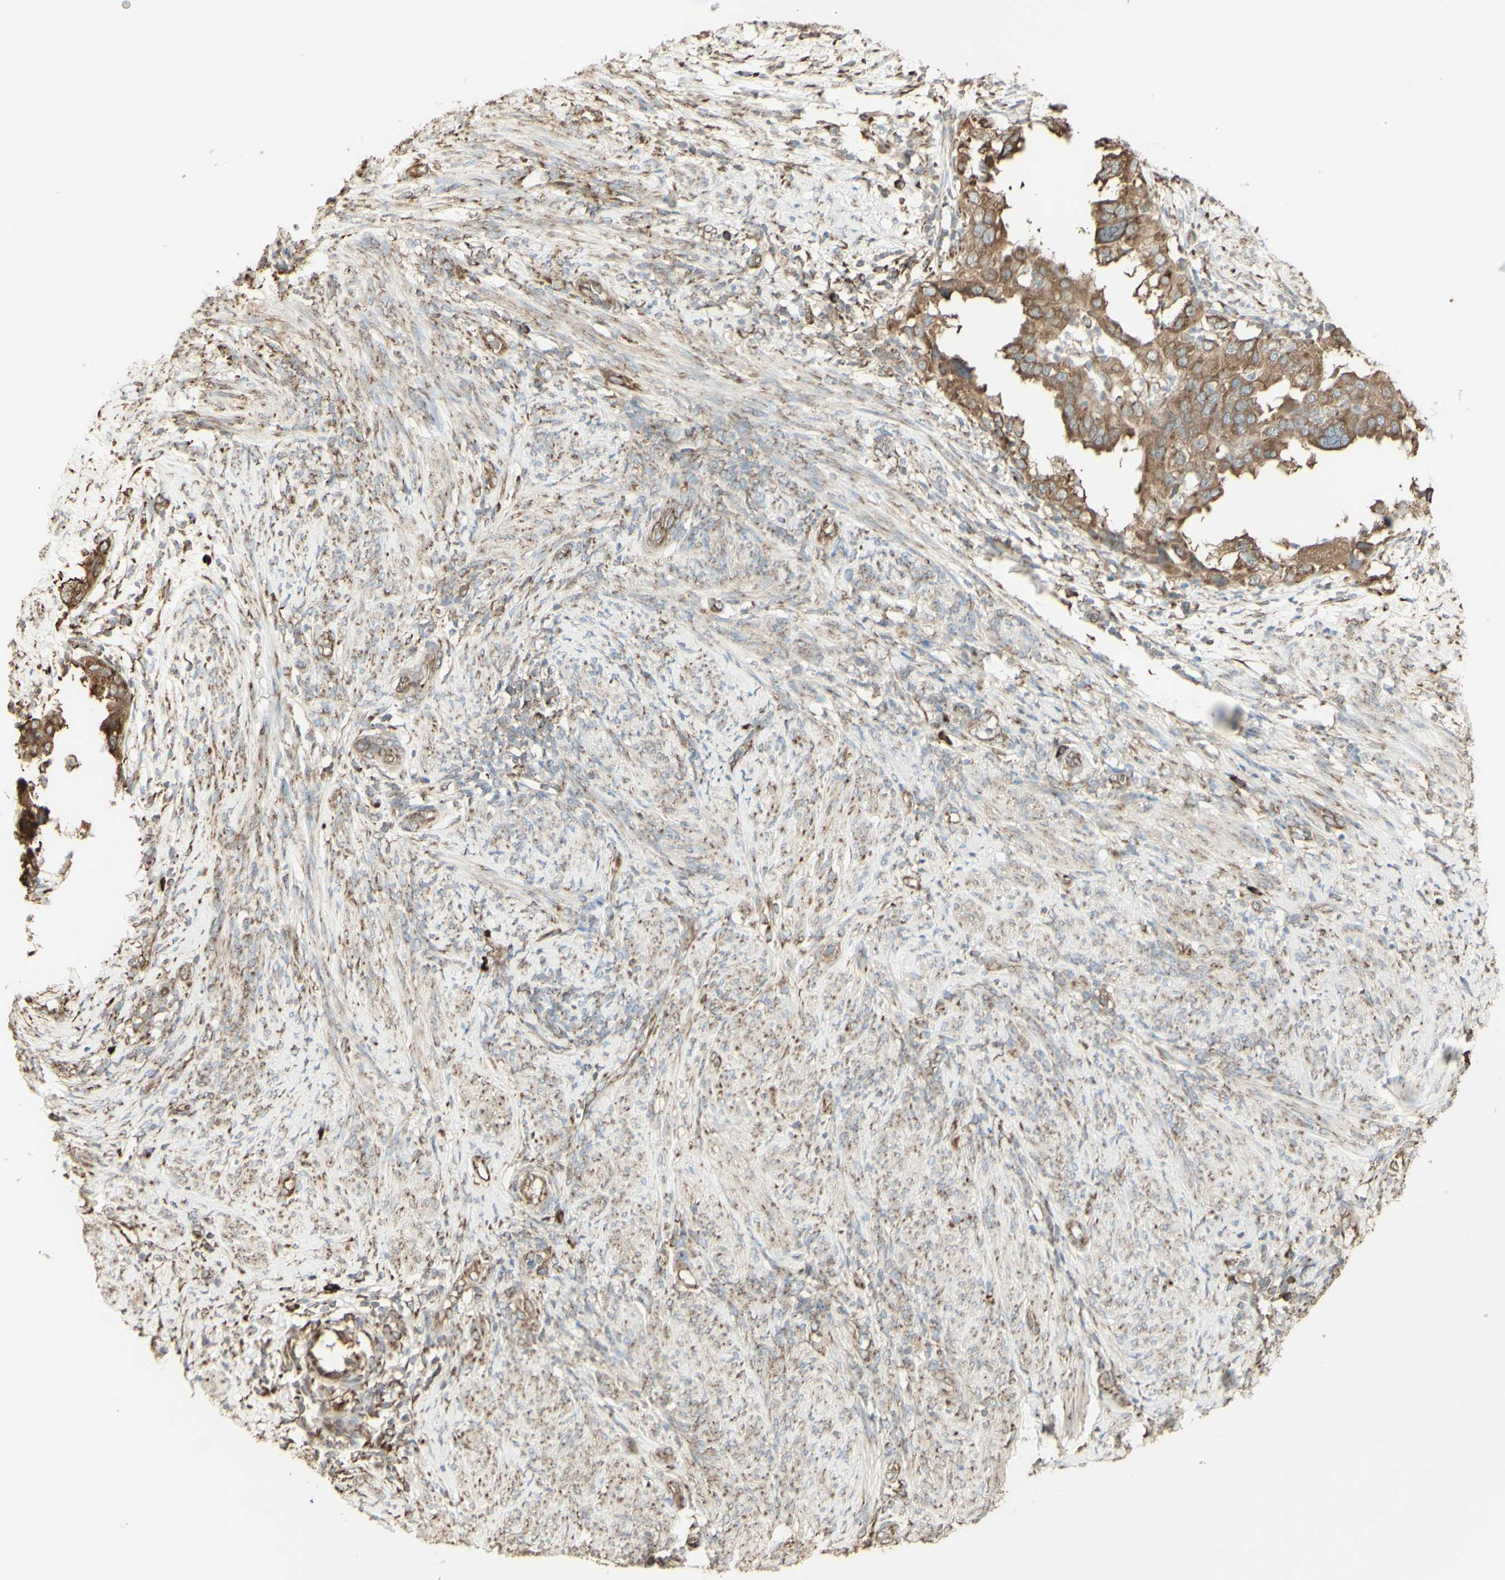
{"staining": {"intensity": "moderate", "quantity": ">75%", "location": "cytoplasmic/membranous"}, "tissue": "endometrial cancer", "cell_type": "Tumor cells", "image_type": "cancer", "snomed": [{"axis": "morphology", "description": "Adenocarcinoma, NOS"}, {"axis": "topography", "description": "Endometrium"}], "caption": "IHC staining of endometrial cancer, which reveals medium levels of moderate cytoplasmic/membranous expression in approximately >75% of tumor cells indicating moderate cytoplasmic/membranous protein expression. The staining was performed using DAB (3,3'-diaminobenzidine) (brown) for protein detection and nuclei were counterstained in hematoxylin (blue).", "gene": "EEF1B2", "patient": {"sex": "female", "age": 85}}